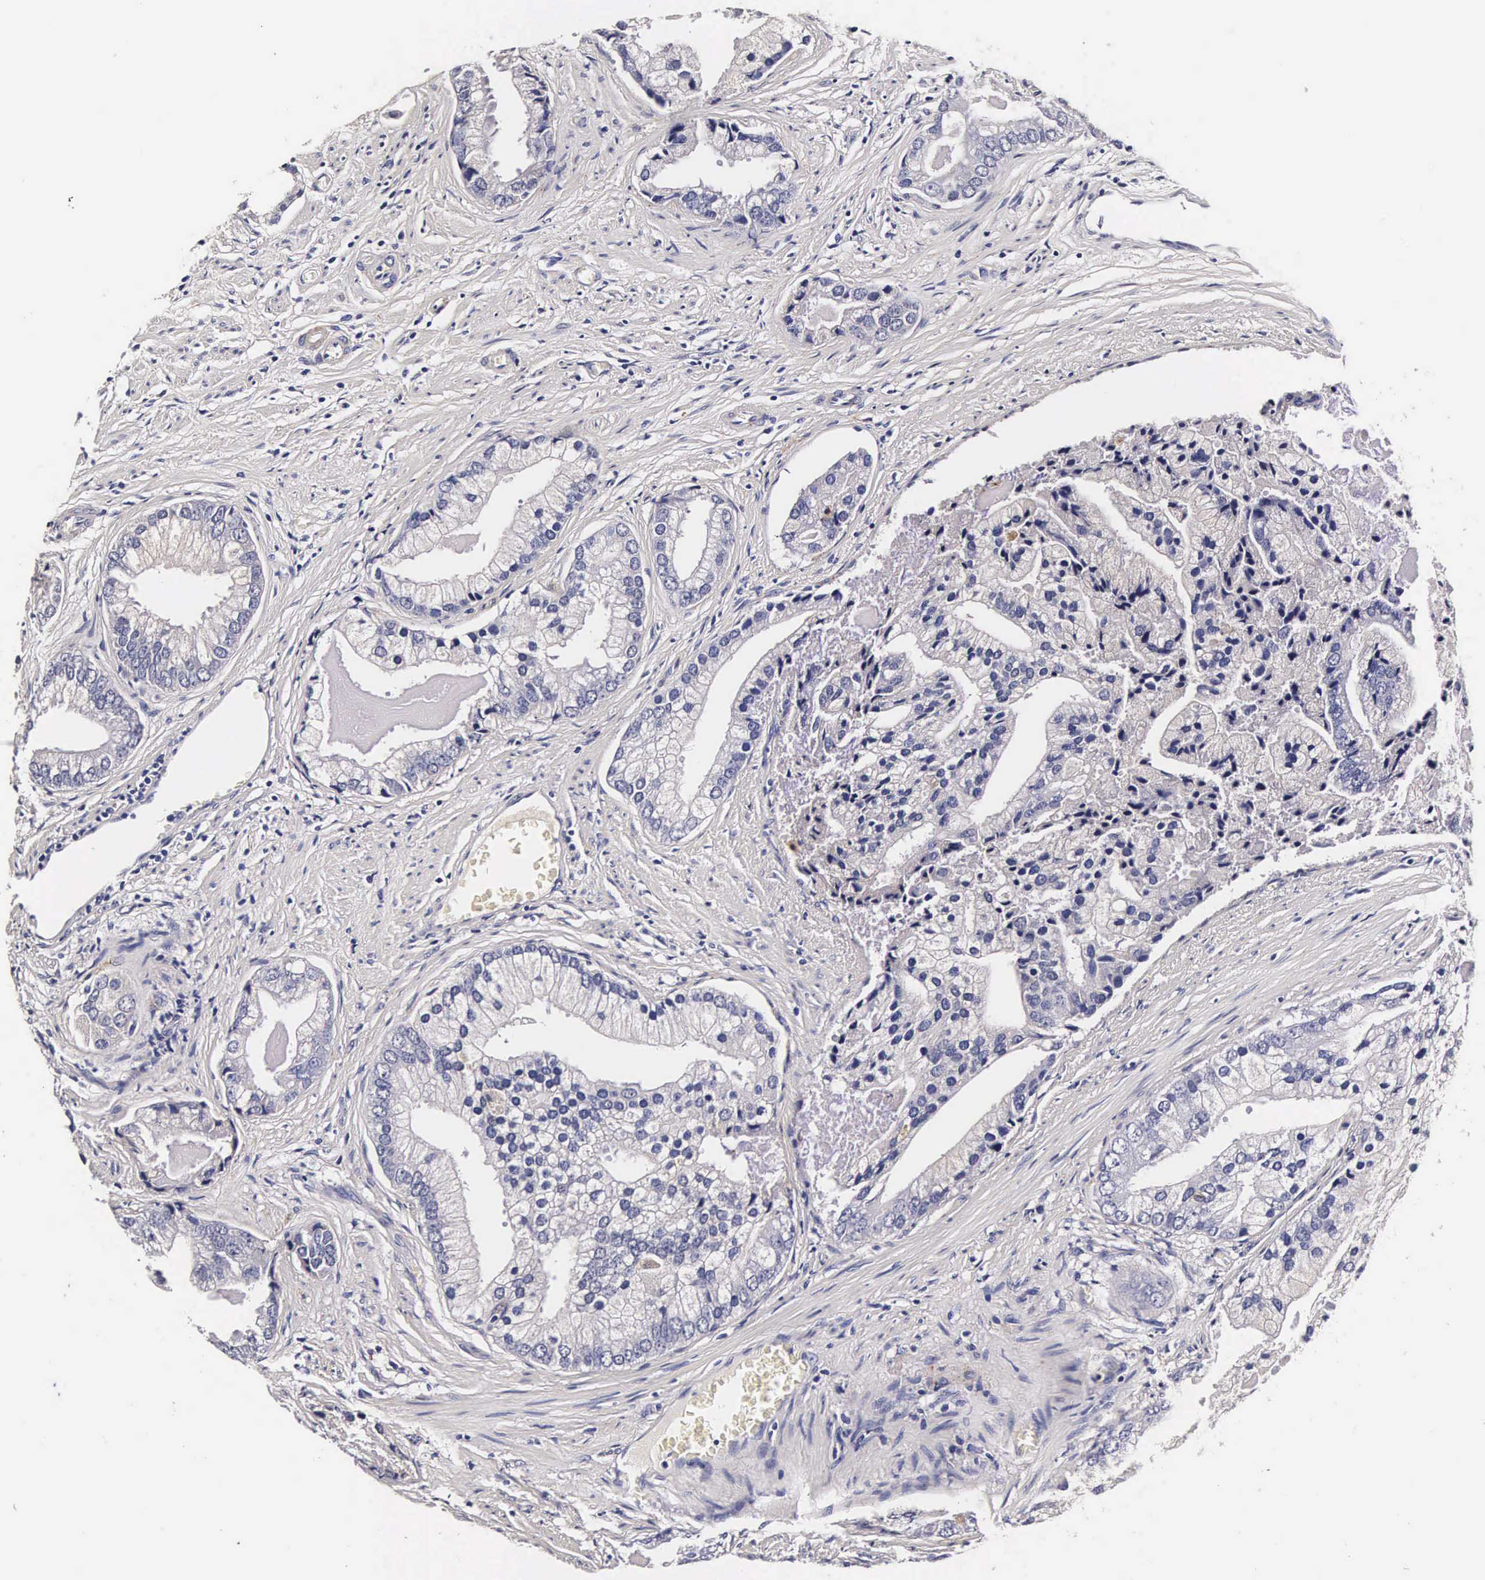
{"staining": {"intensity": "negative", "quantity": "none", "location": "none"}, "tissue": "prostate cancer", "cell_type": "Tumor cells", "image_type": "cancer", "snomed": [{"axis": "morphology", "description": "Adenocarcinoma, Low grade"}, {"axis": "topography", "description": "Prostate"}], "caption": "High magnification brightfield microscopy of prostate cancer stained with DAB (brown) and counterstained with hematoxylin (blue): tumor cells show no significant staining.", "gene": "CTSB", "patient": {"sex": "male", "age": 71}}